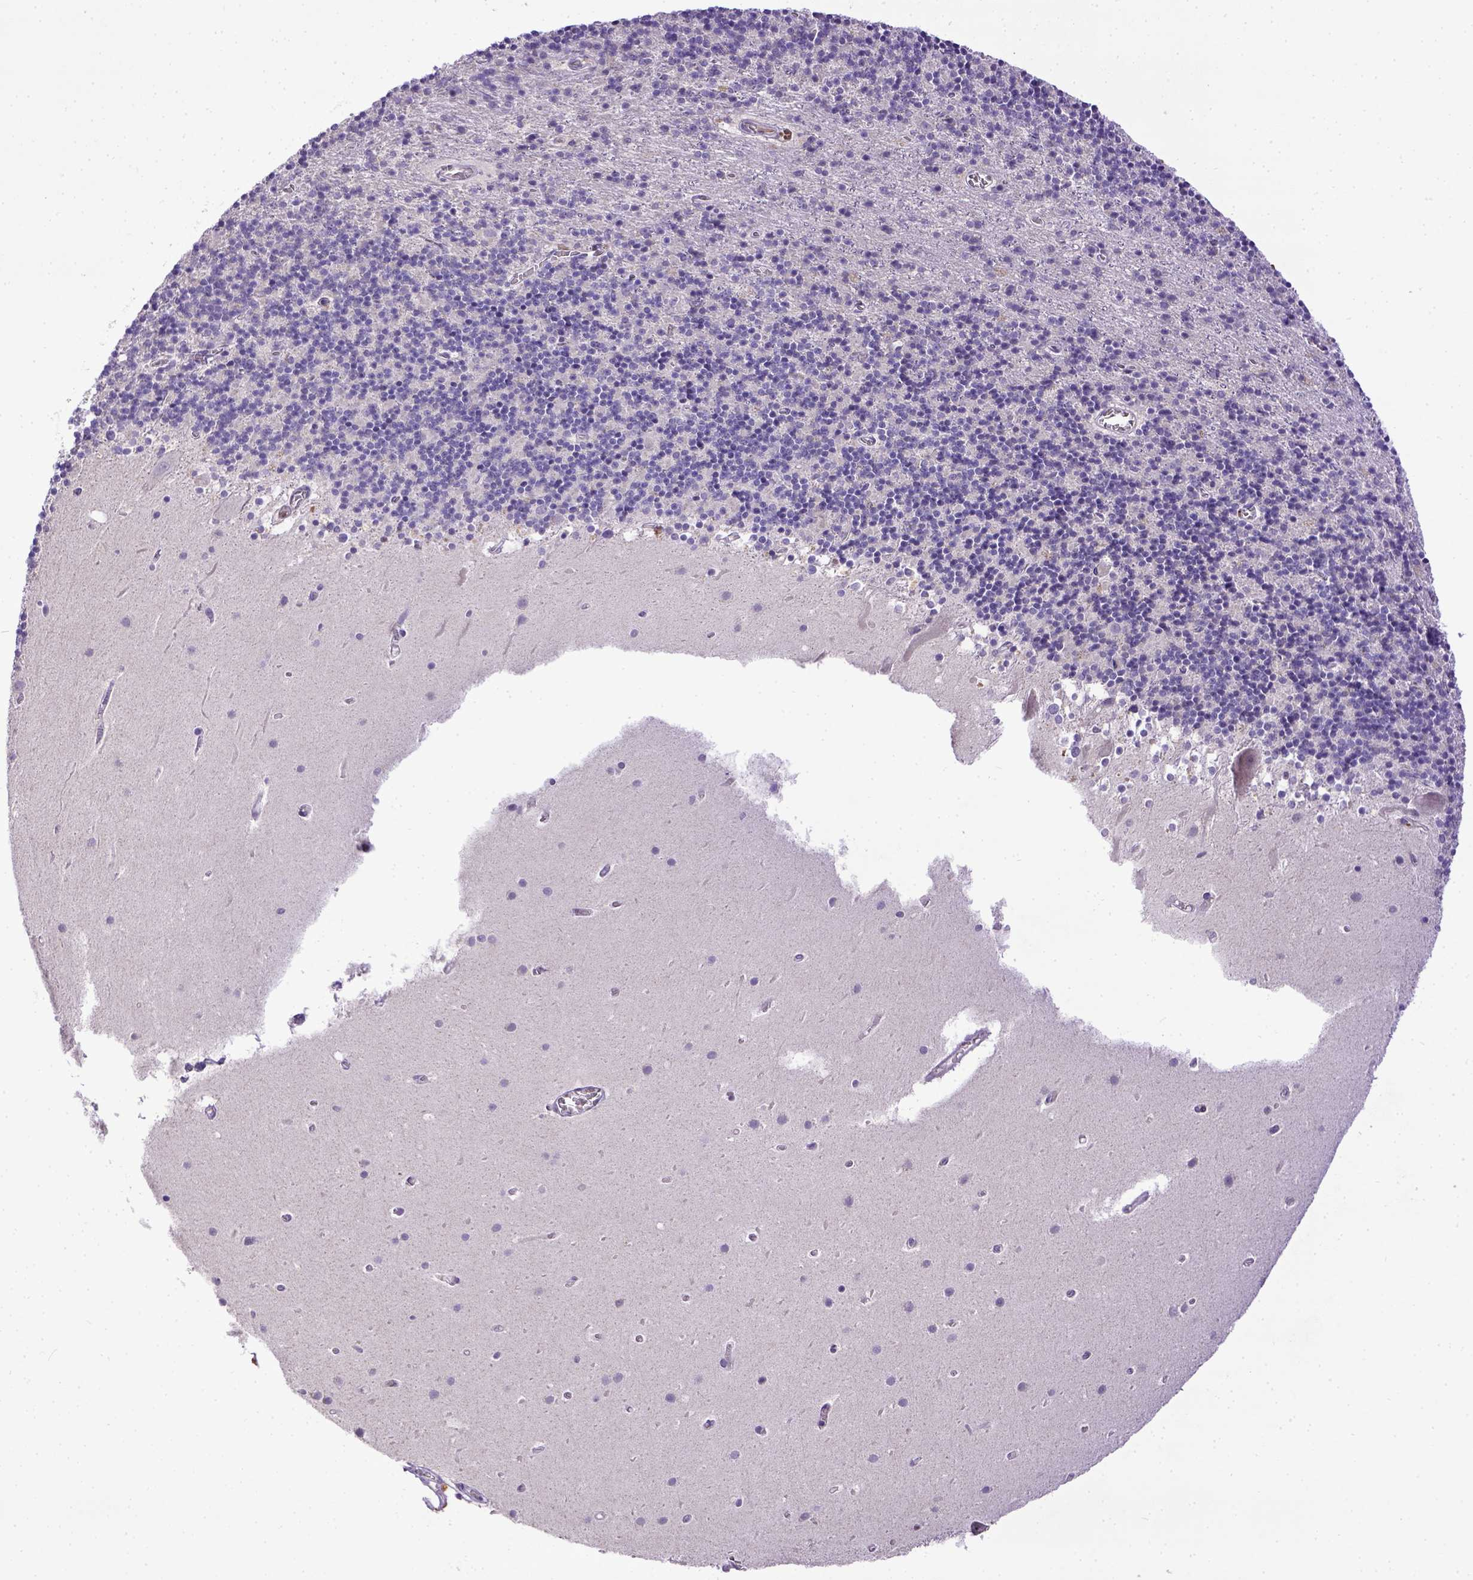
{"staining": {"intensity": "negative", "quantity": "none", "location": "none"}, "tissue": "cerebellum", "cell_type": "Cells in granular layer", "image_type": "normal", "snomed": [{"axis": "morphology", "description": "Normal tissue, NOS"}, {"axis": "topography", "description": "Cerebellum"}], "caption": "Immunohistochemistry (IHC) histopathology image of benign human cerebellum stained for a protein (brown), which demonstrates no positivity in cells in granular layer. (Brightfield microscopy of DAB immunohistochemistry at high magnification).", "gene": "CDKN1A", "patient": {"sex": "male", "age": 70}}